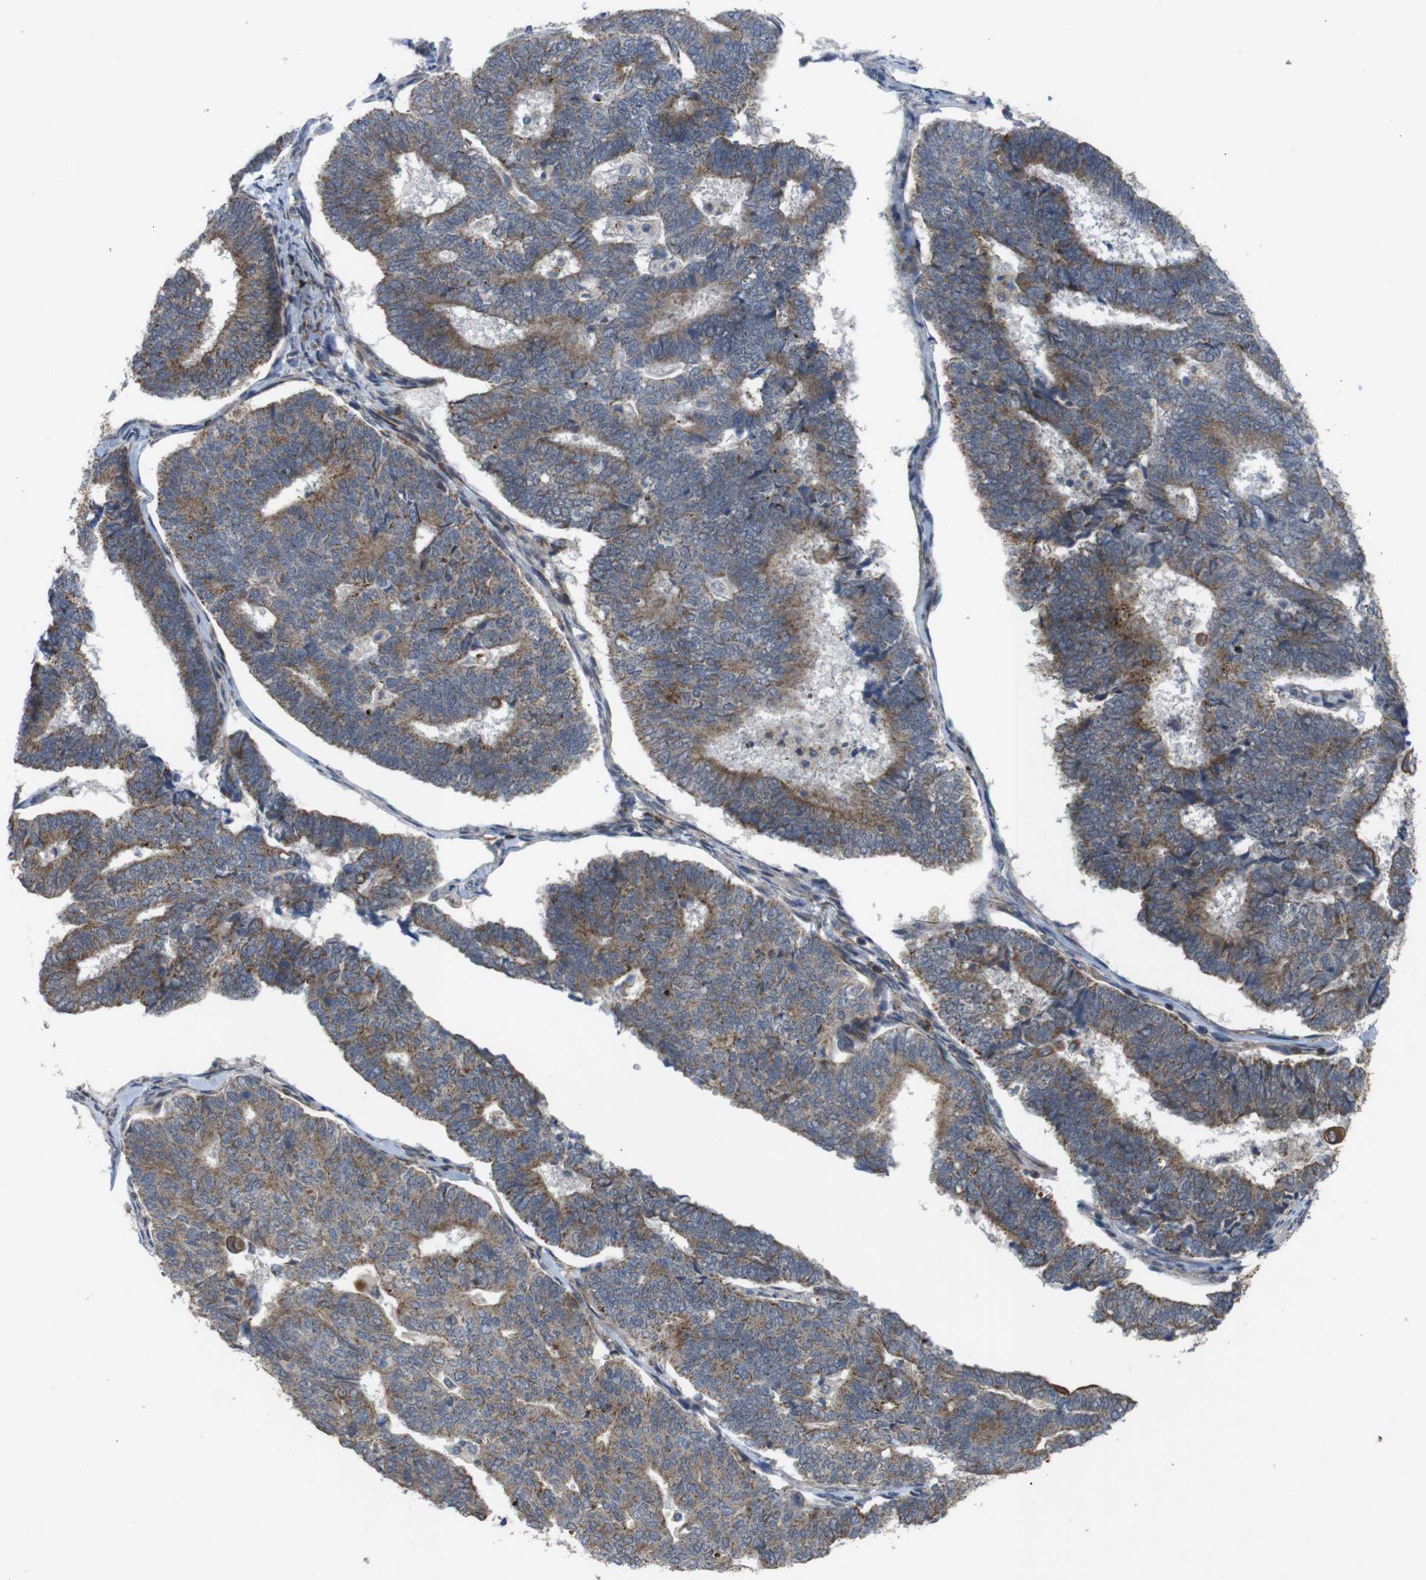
{"staining": {"intensity": "moderate", "quantity": ">75%", "location": "cytoplasmic/membranous"}, "tissue": "endometrial cancer", "cell_type": "Tumor cells", "image_type": "cancer", "snomed": [{"axis": "morphology", "description": "Adenocarcinoma, NOS"}, {"axis": "topography", "description": "Endometrium"}], "caption": "A medium amount of moderate cytoplasmic/membranous positivity is seen in about >75% of tumor cells in endometrial cancer (adenocarcinoma) tissue.", "gene": "ATP7B", "patient": {"sex": "female", "age": 70}}